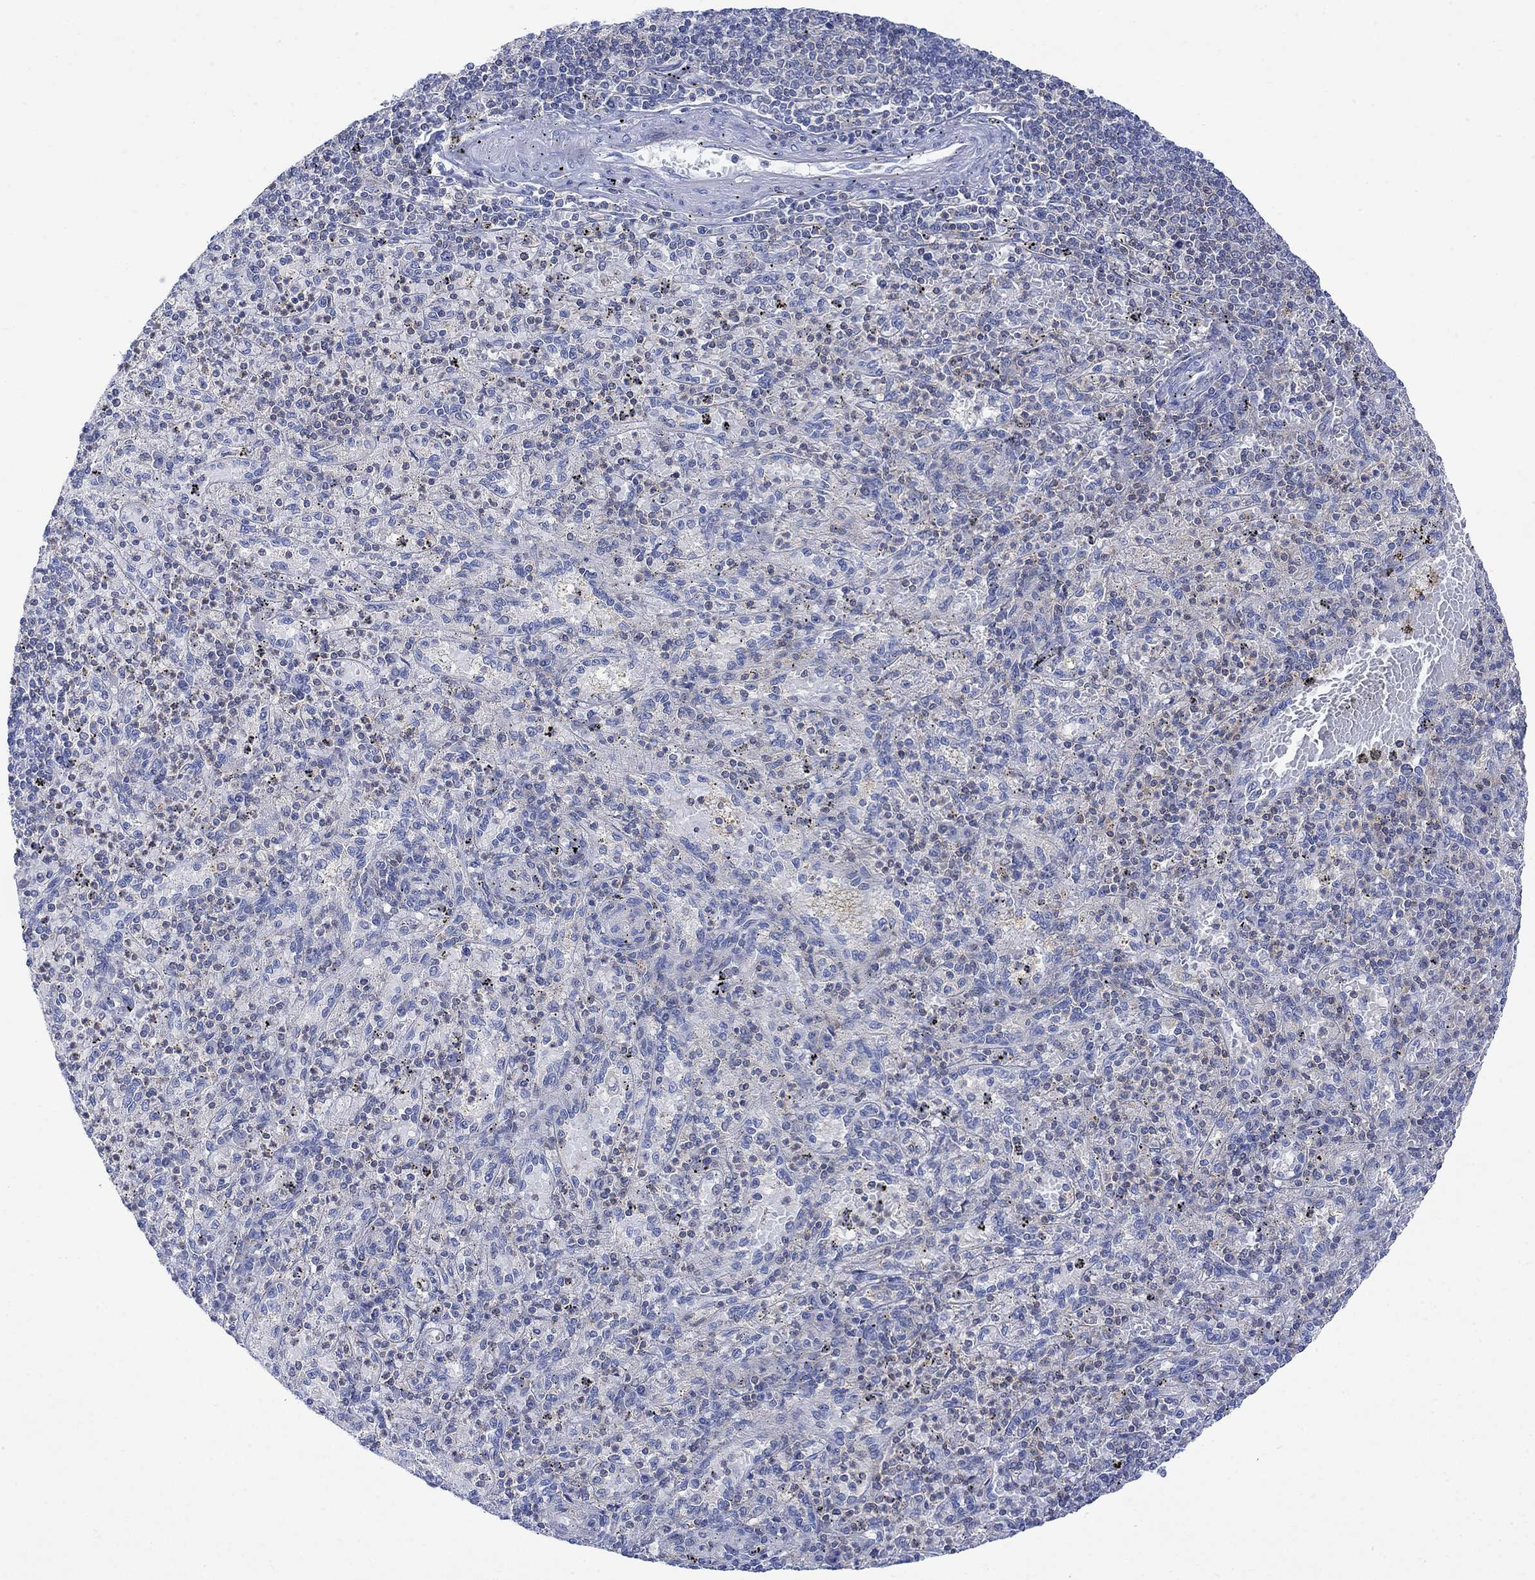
{"staining": {"intensity": "negative", "quantity": "none", "location": "none"}, "tissue": "spleen", "cell_type": "Cells in red pulp", "image_type": "normal", "snomed": [{"axis": "morphology", "description": "Normal tissue, NOS"}, {"axis": "topography", "description": "Spleen"}], "caption": "A histopathology image of human spleen is negative for staining in cells in red pulp. The staining was performed using DAB (3,3'-diaminobenzidine) to visualize the protein expression in brown, while the nuclei were stained in blue with hematoxylin (Magnification: 20x).", "gene": "ARSK", "patient": {"sex": "male", "age": 60}}